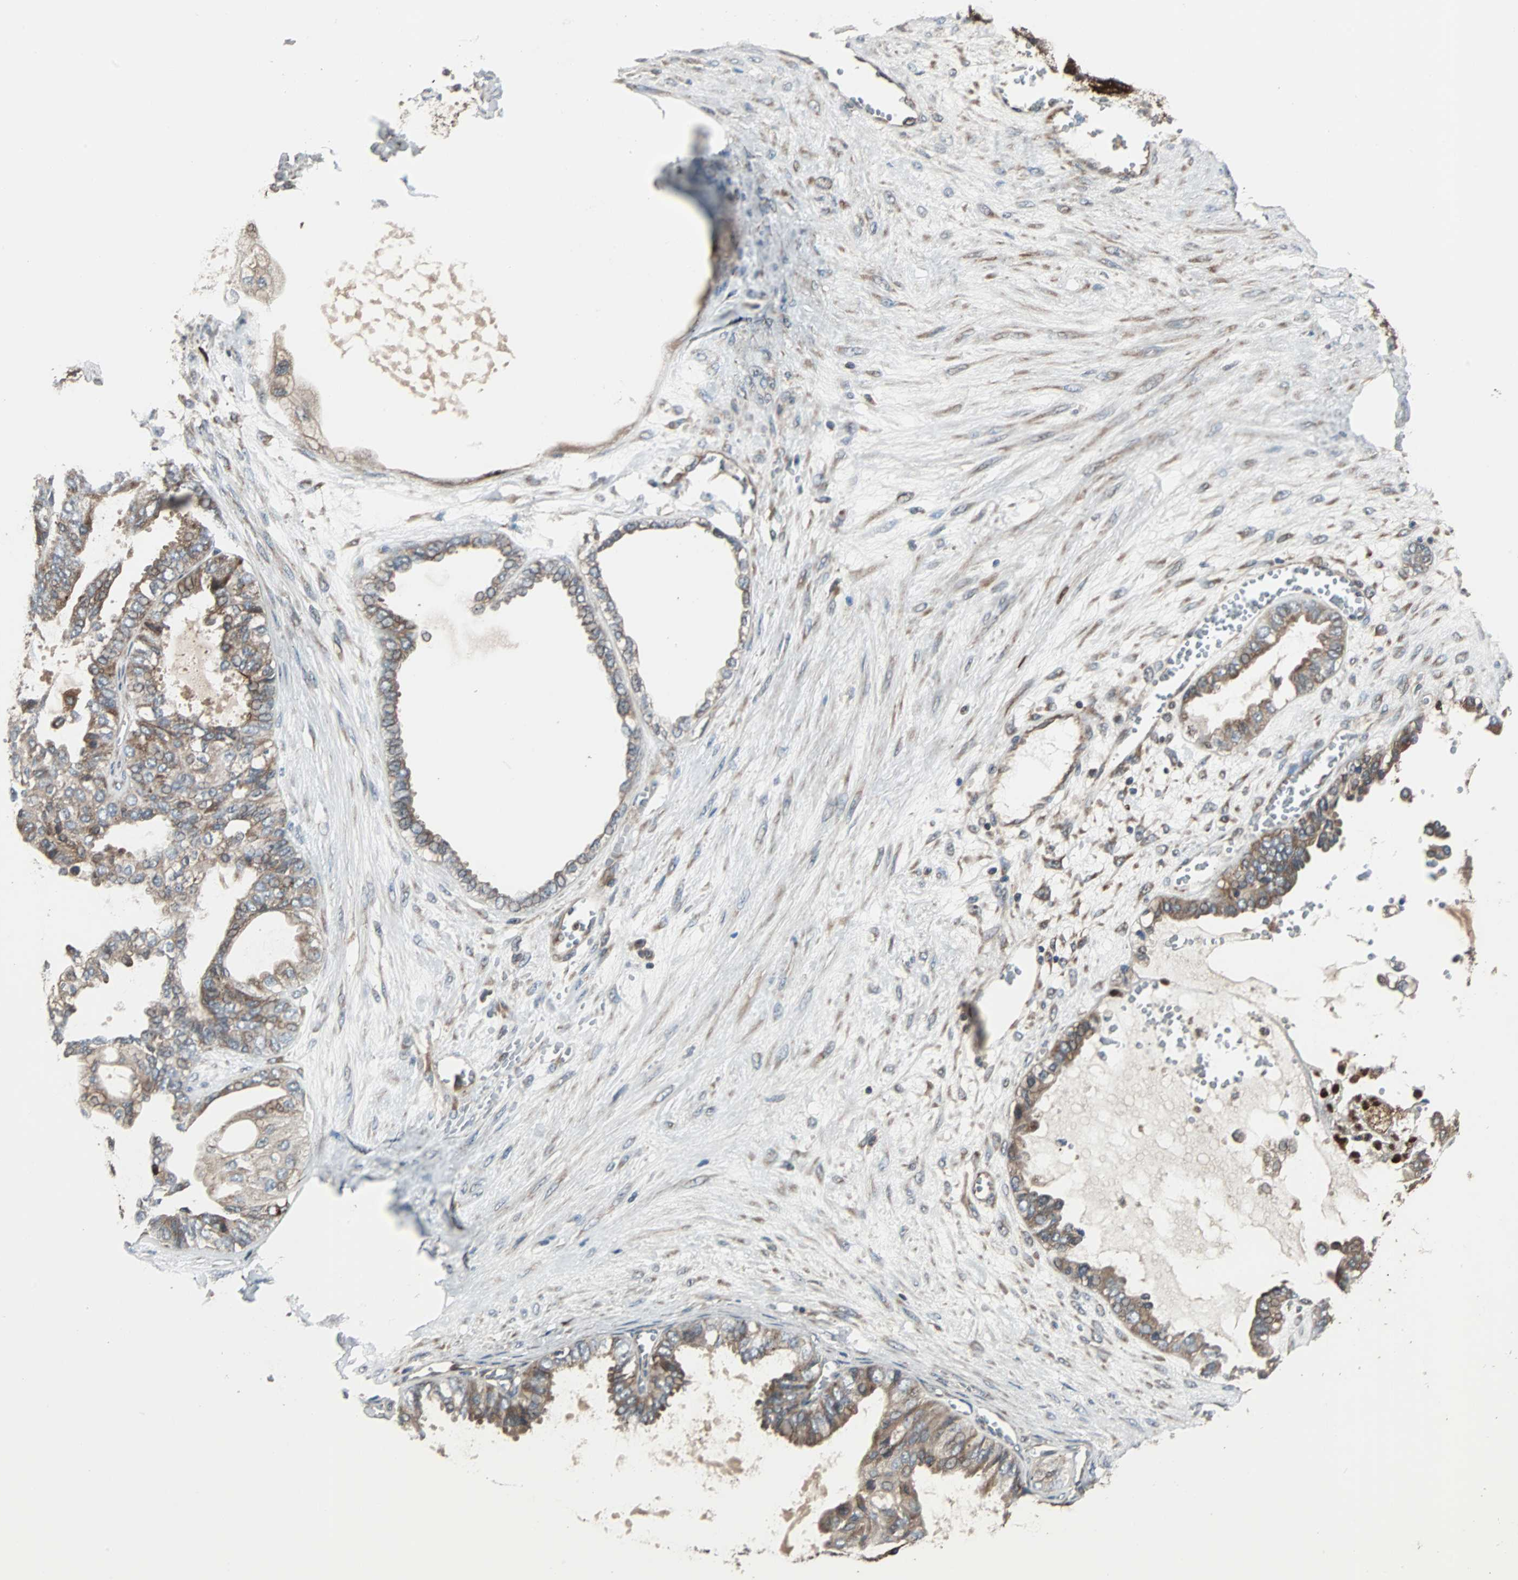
{"staining": {"intensity": "weak", "quantity": ">75%", "location": "cytoplasmic/membranous"}, "tissue": "ovarian cancer", "cell_type": "Tumor cells", "image_type": "cancer", "snomed": [{"axis": "morphology", "description": "Carcinoma, NOS"}, {"axis": "morphology", "description": "Carcinoma, endometroid"}, {"axis": "topography", "description": "Ovary"}], "caption": "IHC (DAB) staining of human ovarian endometroid carcinoma shows weak cytoplasmic/membranous protein positivity in about >75% of tumor cells. (Brightfield microscopy of DAB IHC at high magnification).", "gene": "RAB7A", "patient": {"sex": "female", "age": 50}}